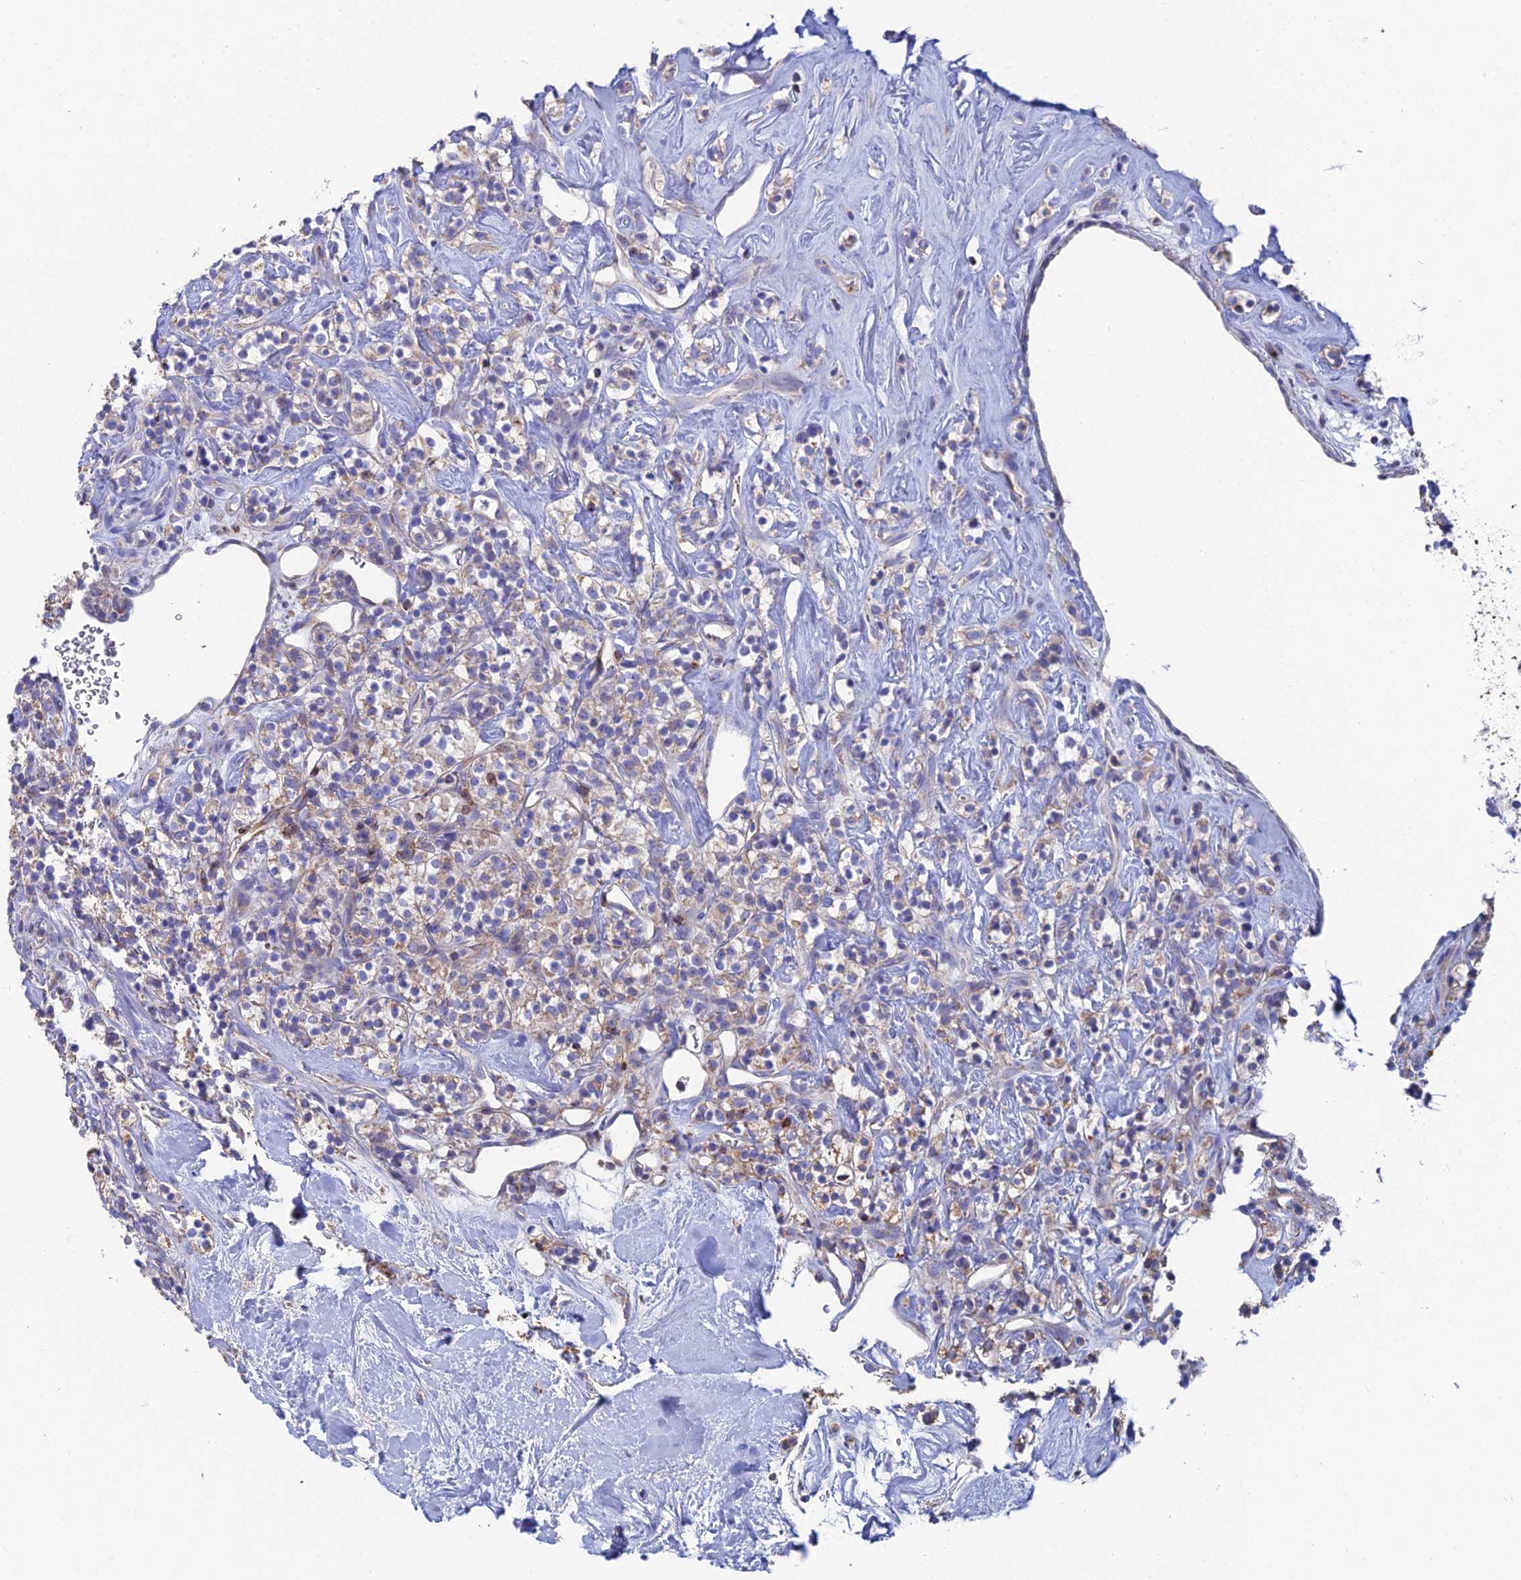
{"staining": {"intensity": "weak", "quantity": "25%-75%", "location": "cytoplasmic/membranous"}, "tissue": "renal cancer", "cell_type": "Tumor cells", "image_type": "cancer", "snomed": [{"axis": "morphology", "description": "Adenocarcinoma, NOS"}, {"axis": "topography", "description": "Kidney"}], "caption": "Tumor cells exhibit low levels of weak cytoplasmic/membranous positivity in approximately 25%-75% of cells in renal cancer (adenocarcinoma). The protein is shown in brown color, while the nuclei are stained blue.", "gene": "SPOCK2", "patient": {"sex": "male", "age": 77}}